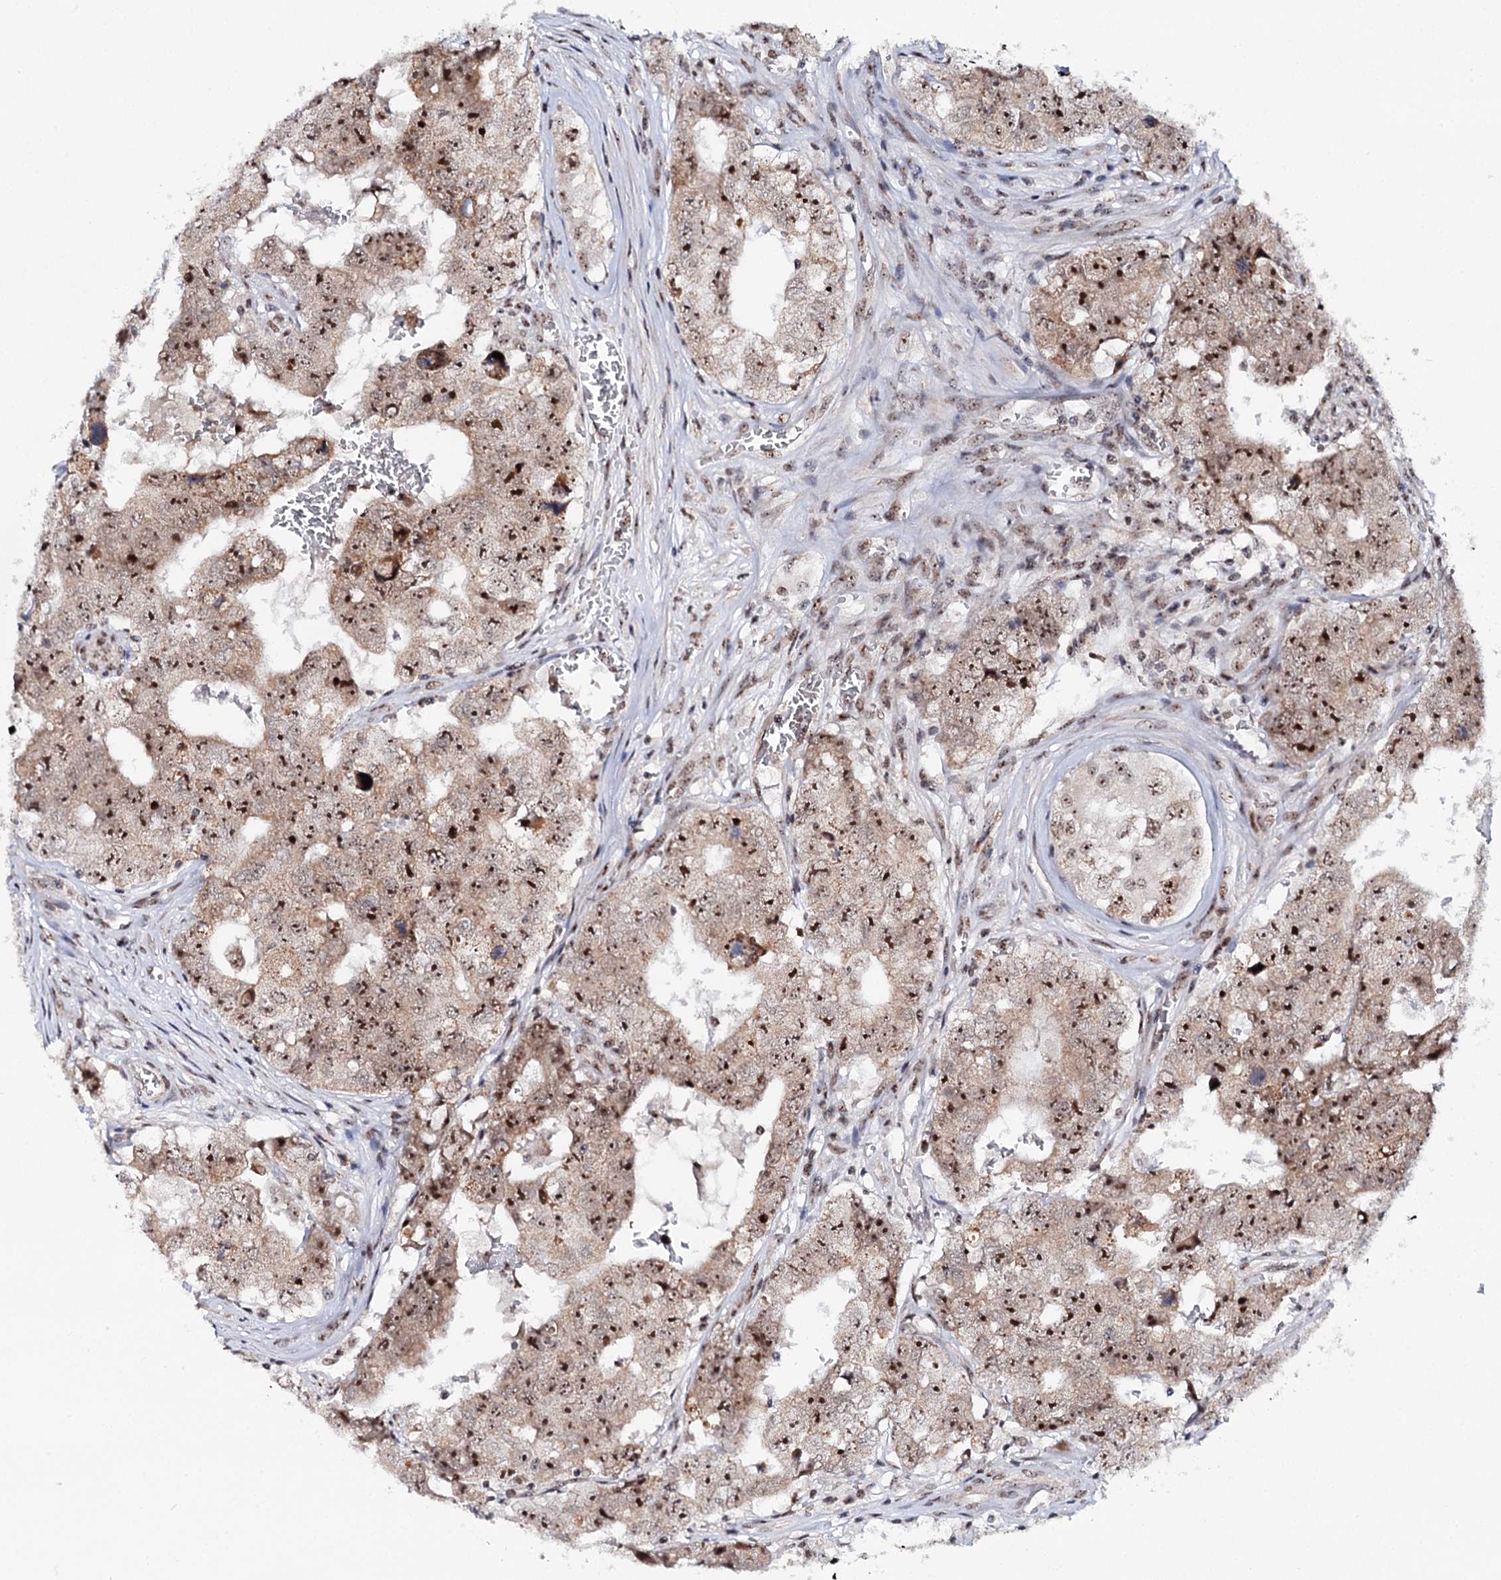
{"staining": {"intensity": "strong", "quantity": ">75%", "location": "nuclear"}, "tissue": "testis cancer", "cell_type": "Tumor cells", "image_type": "cancer", "snomed": [{"axis": "morphology", "description": "Carcinoma, Embryonal, NOS"}, {"axis": "topography", "description": "Testis"}], "caption": "Strong nuclear protein positivity is present in approximately >75% of tumor cells in testis cancer.", "gene": "BUD13", "patient": {"sex": "male", "age": 17}}